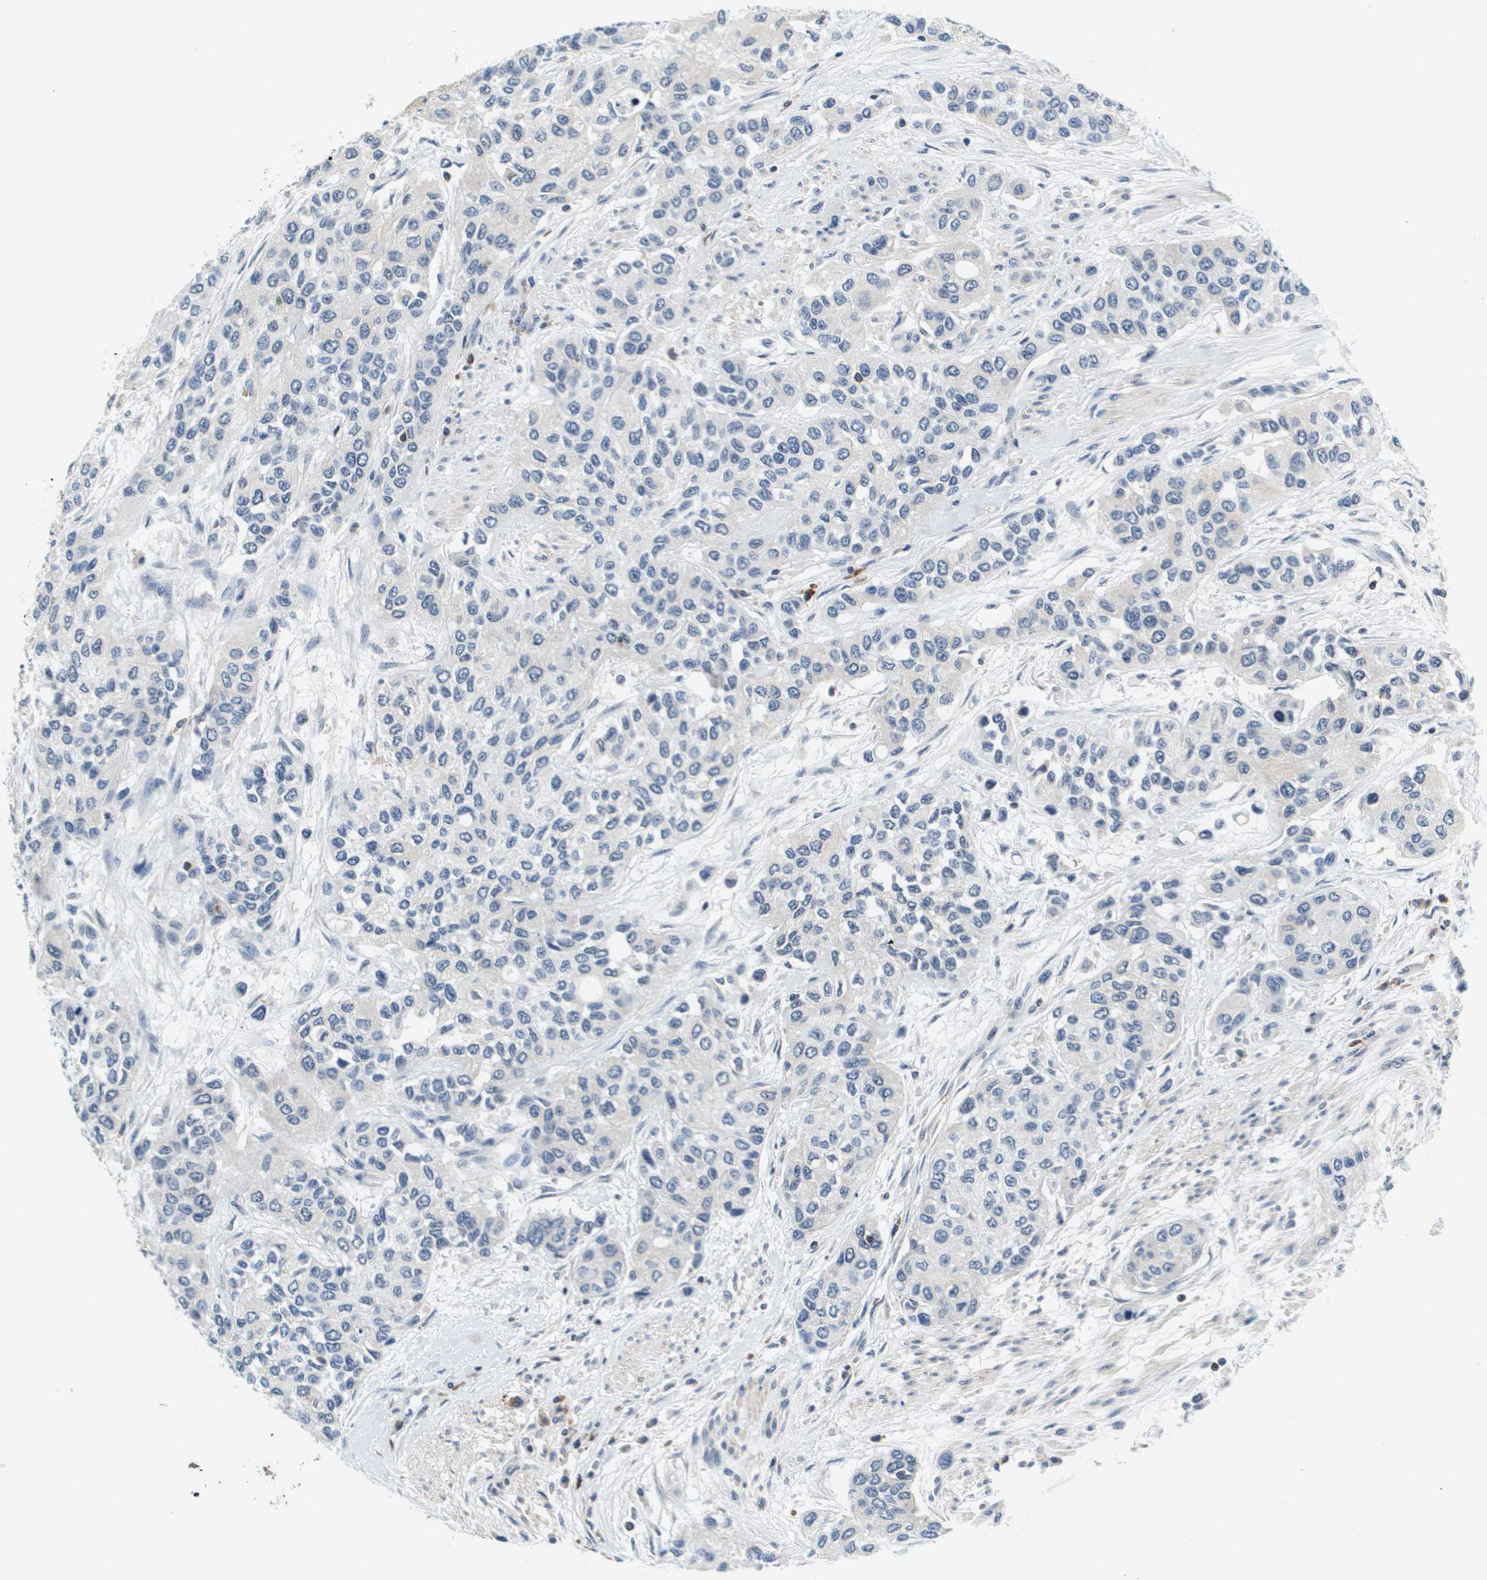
{"staining": {"intensity": "negative", "quantity": "none", "location": "none"}, "tissue": "urothelial cancer", "cell_type": "Tumor cells", "image_type": "cancer", "snomed": [{"axis": "morphology", "description": "Urothelial carcinoma, High grade"}, {"axis": "topography", "description": "Urinary bladder"}], "caption": "Tumor cells are negative for protein expression in human urothelial cancer.", "gene": "KCNQ5", "patient": {"sex": "female", "age": 56}}